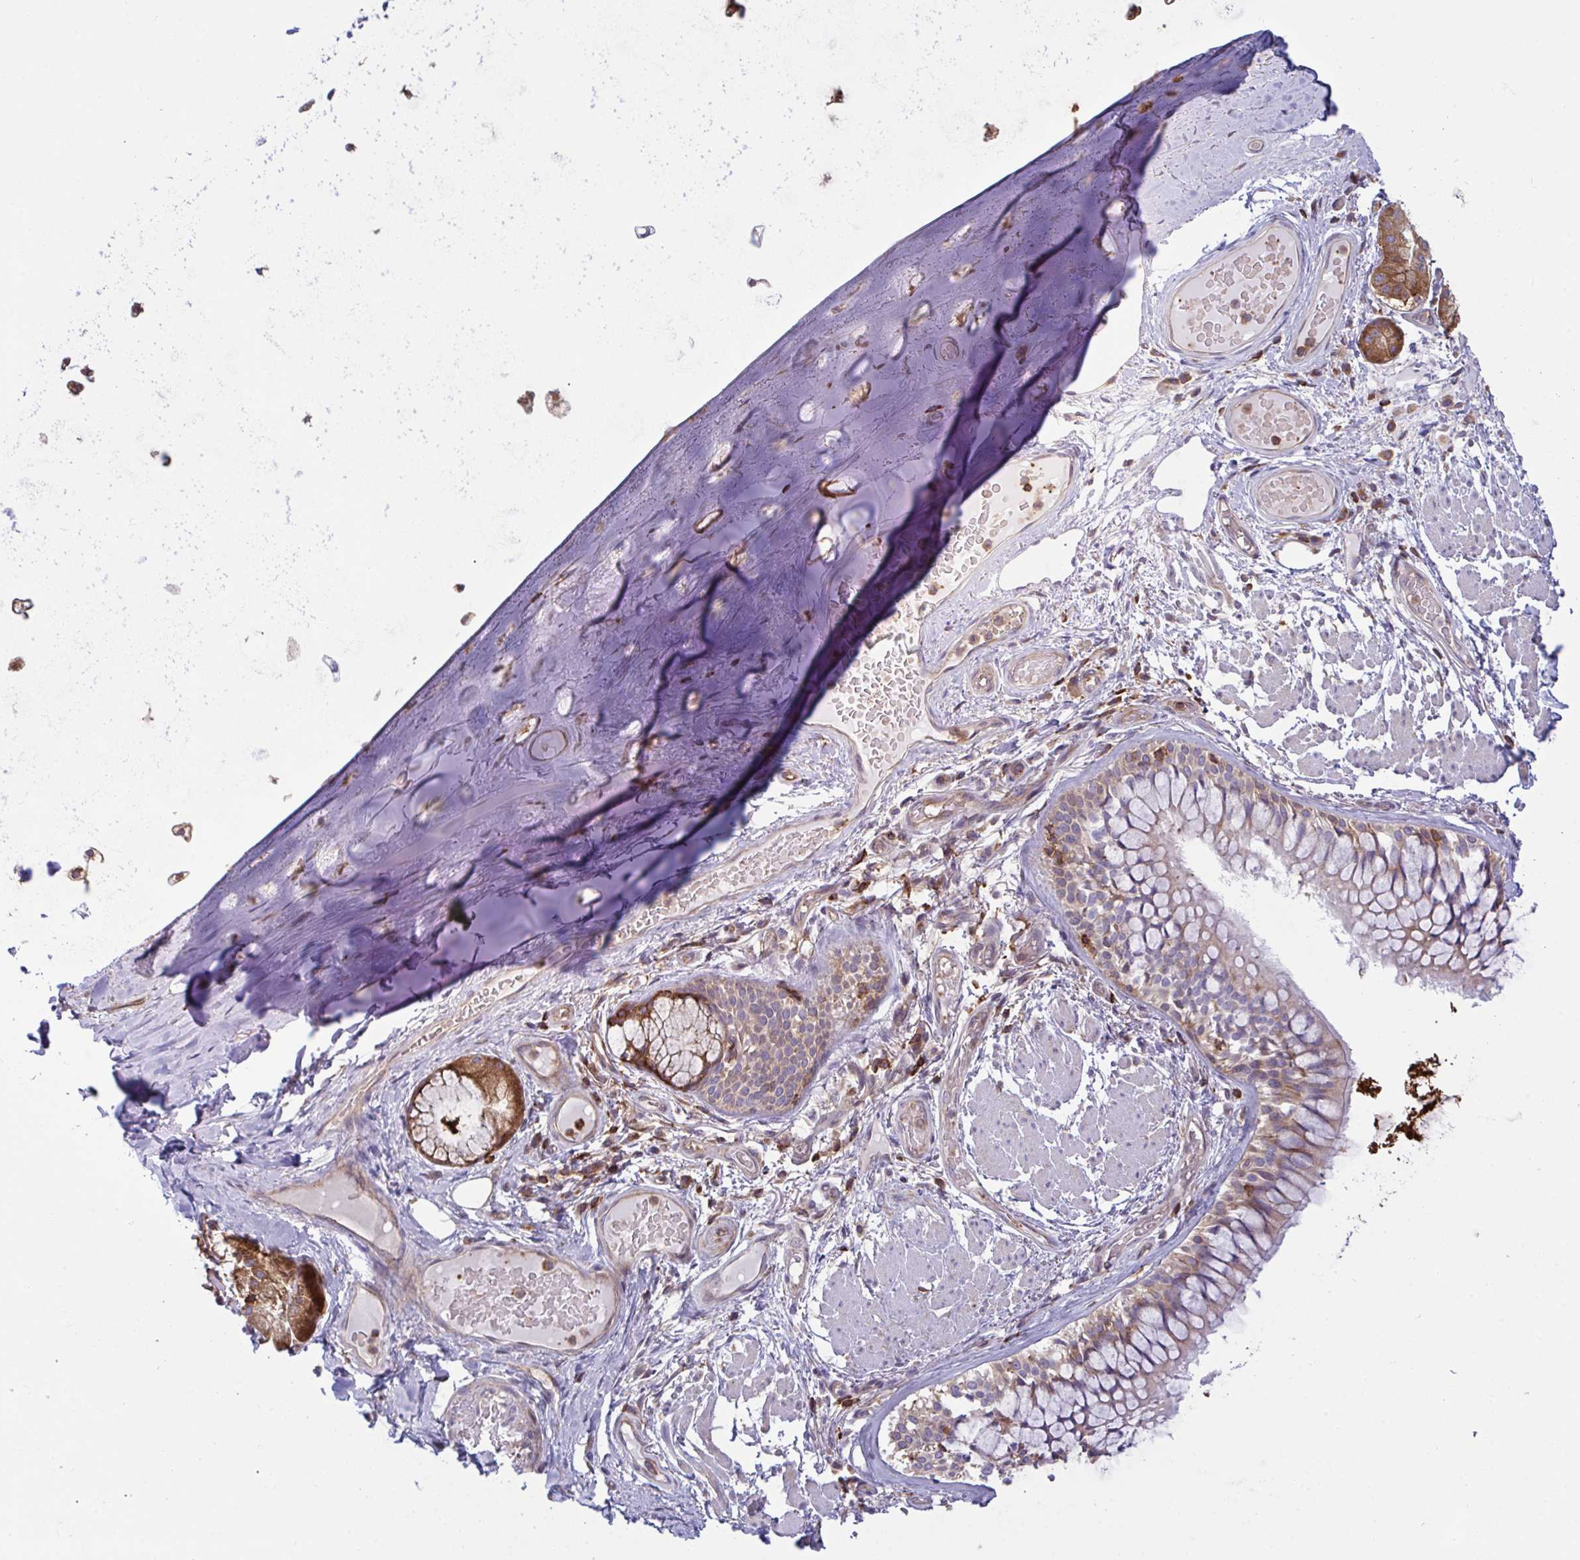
{"staining": {"intensity": "negative", "quantity": "none", "location": "none"}, "tissue": "adipose tissue", "cell_type": "Adipocytes", "image_type": "normal", "snomed": [{"axis": "morphology", "description": "Normal tissue, NOS"}, {"axis": "topography", "description": "Cartilage tissue"}, {"axis": "topography", "description": "Bronchus"}], "caption": "High magnification brightfield microscopy of unremarkable adipose tissue stained with DAB (3,3'-diaminobenzidine) (brown) and counterstained with hematoxylin (blue): adipocytes show no significant expression. (Brightfield microscopy of DAB immunohistochemistry at high magnification).", "gene": "TSC22D3", "patient": {"sex": "male", "age": 64}}